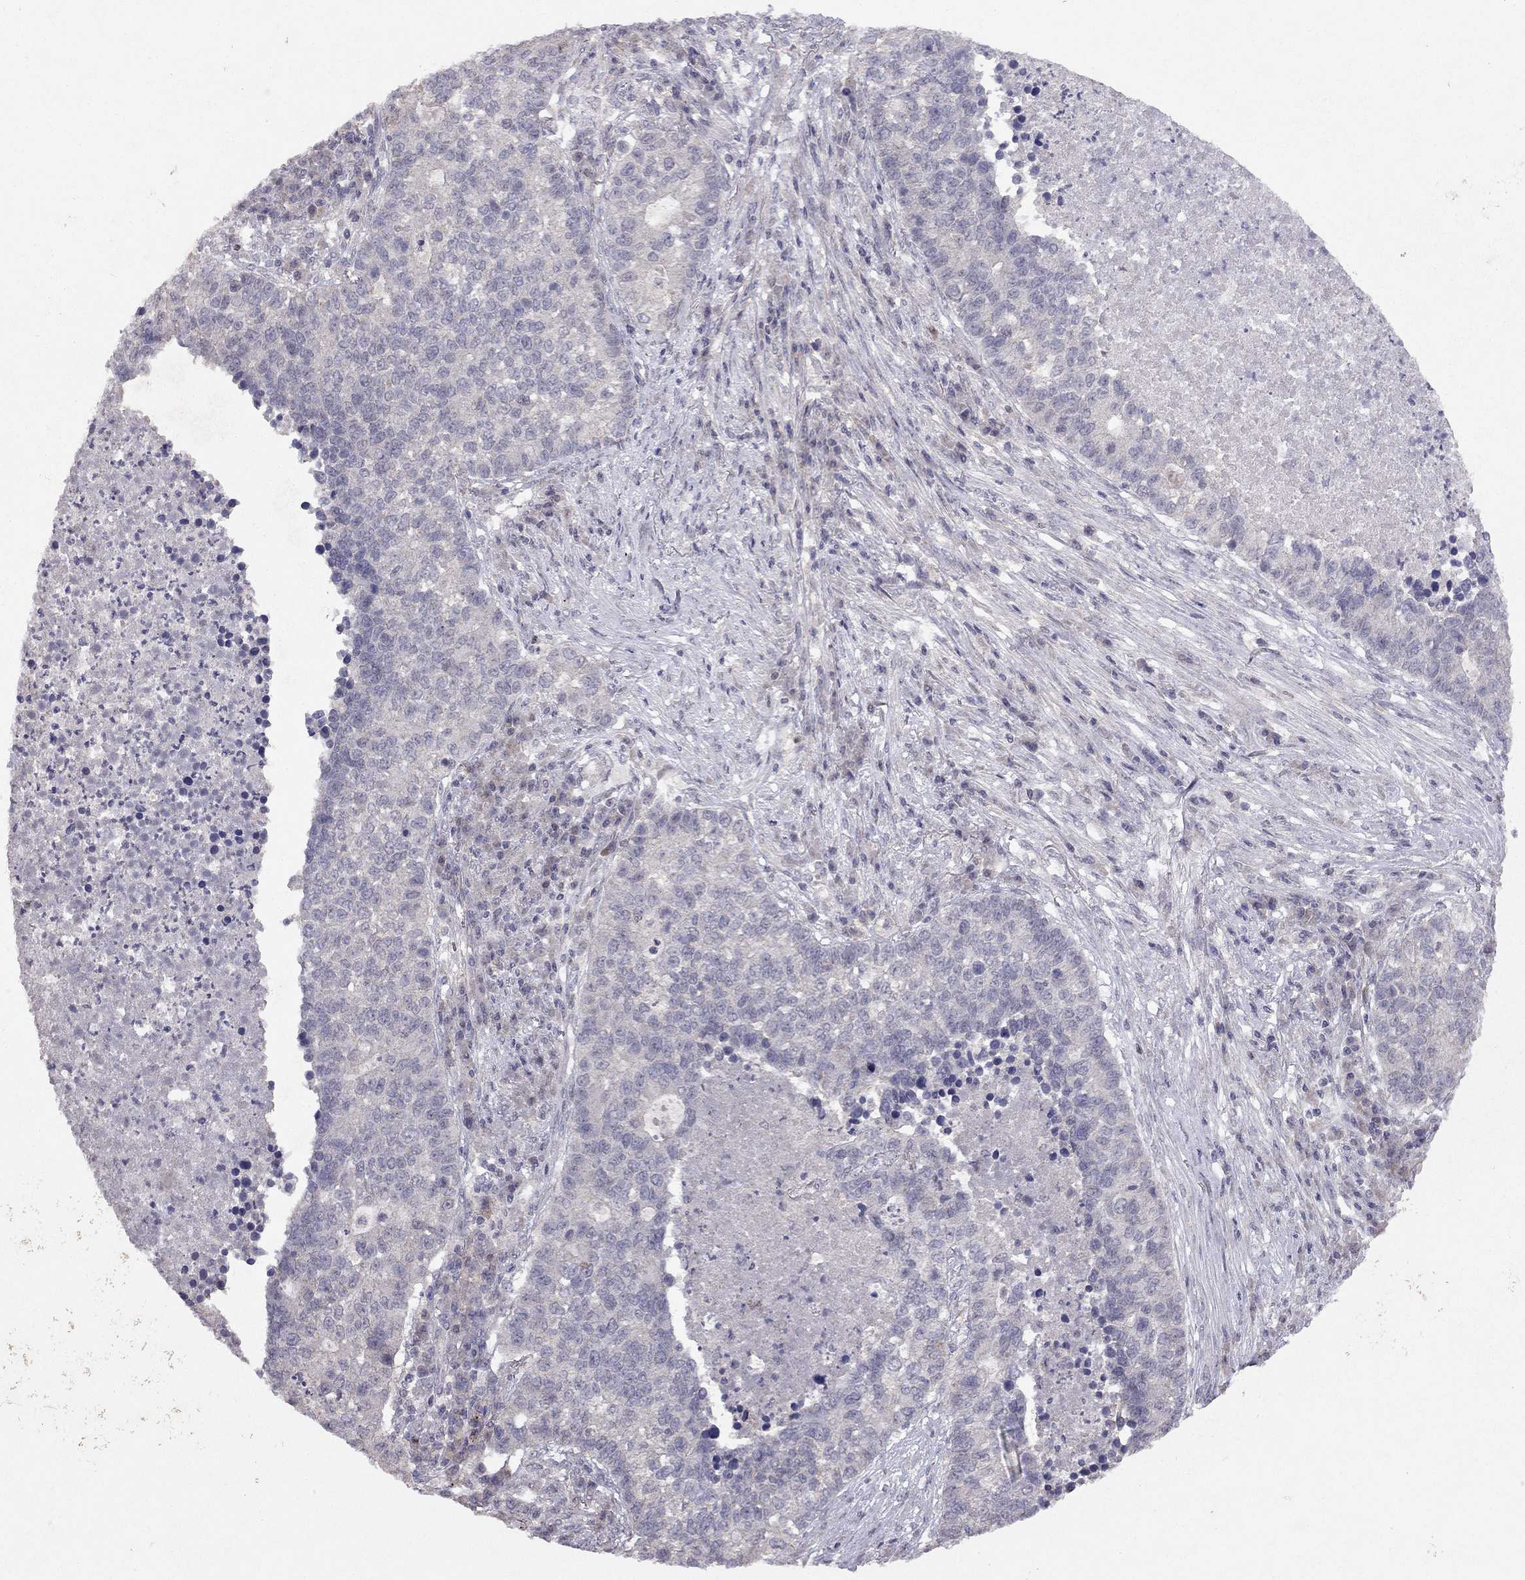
{"staining": {"intensity": "negative", "quantity": "none", "location": "none"}, "tissue": "lung cancer", "cell_type": "Tumor cells", "image_type": "cancer", "snomed": [{"axis": "morphology", "description": "Adenocarcinoma, NOS"}, {"axis": "topography", "description": "Lung"}], "caption": "IHC micrograph of neoplastic tissue: human lung adenocarcinoma stained with DAB displays no significant protein expression in tumor cells. (IHC, brightfield microscopy, high magnification).", "gene": "ESR2", "patient": {"sex": "male", "age": 57}}